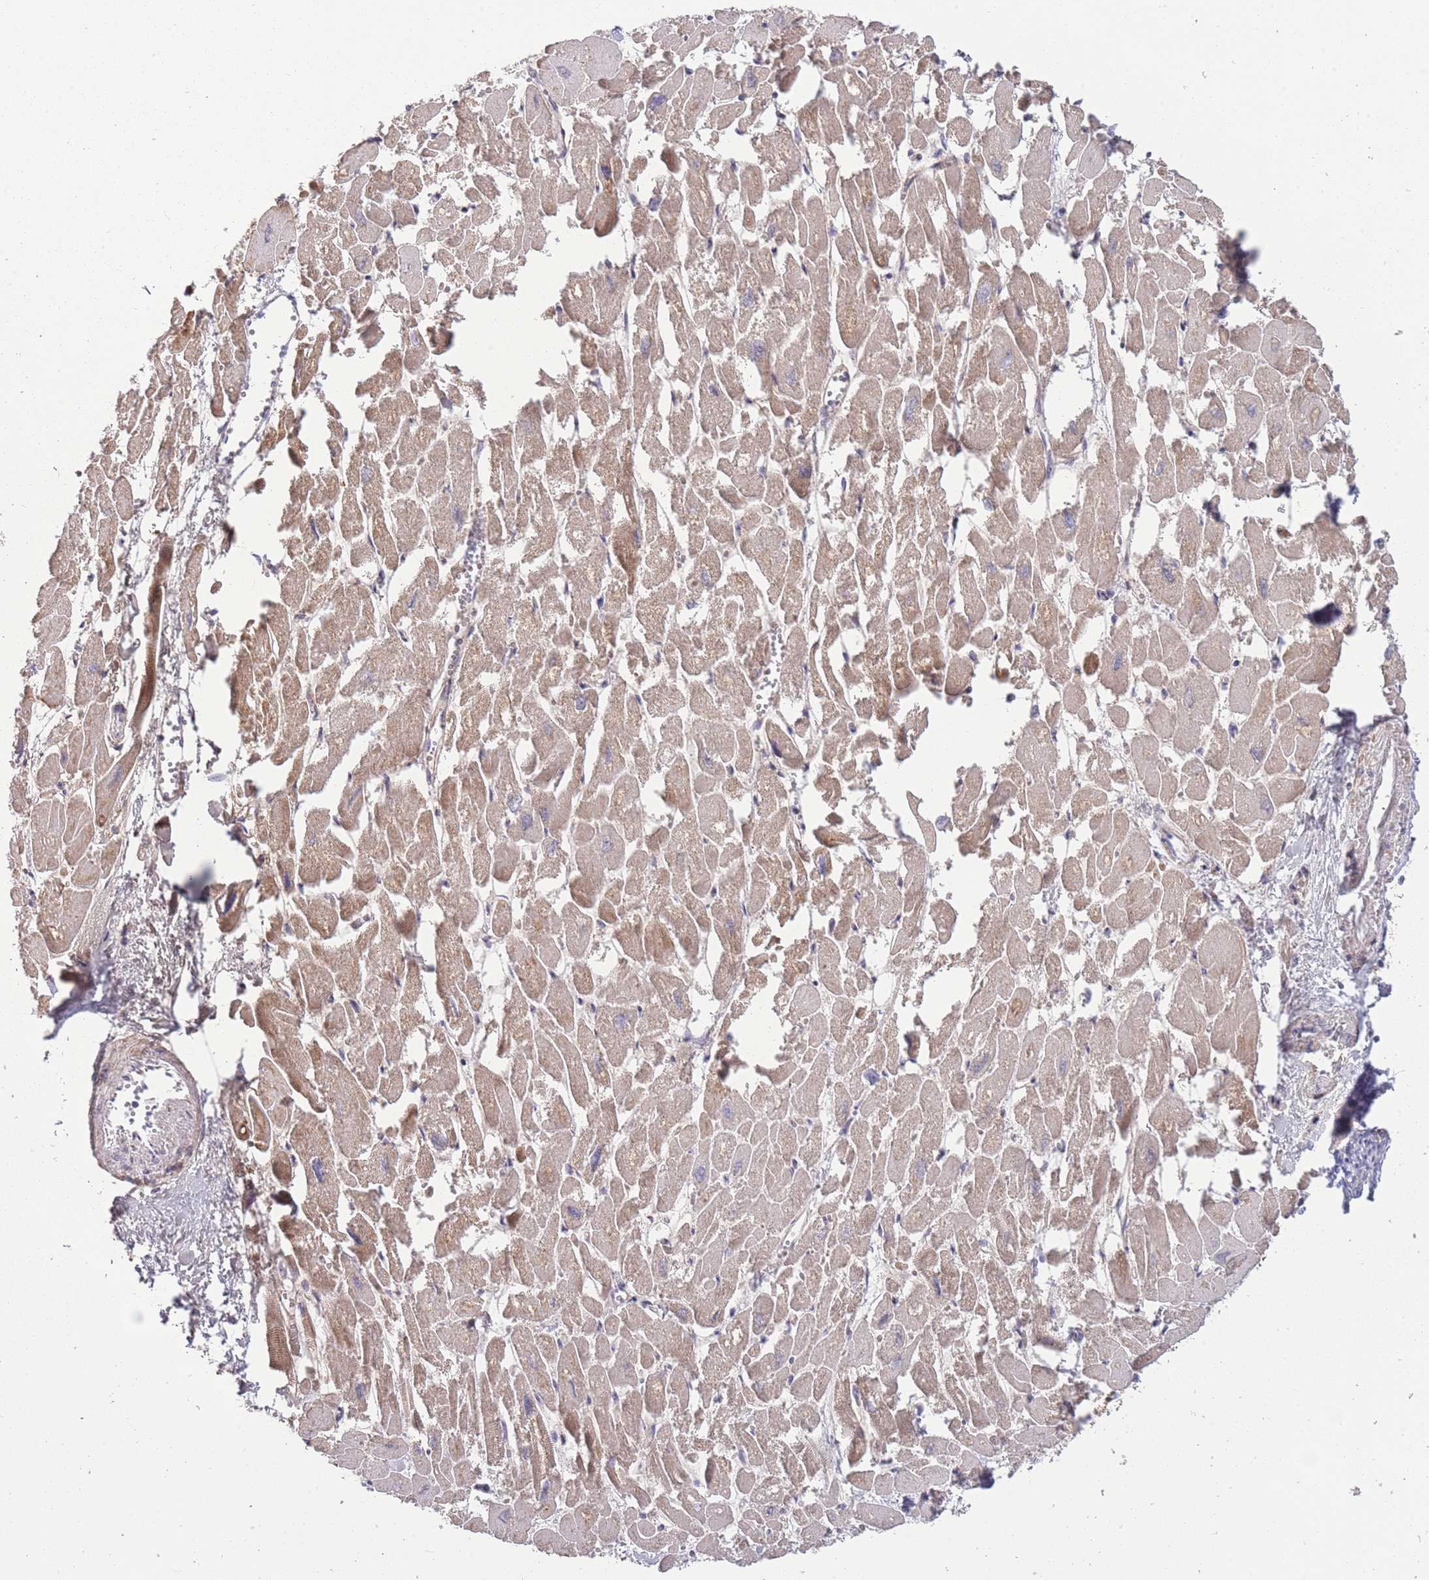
{"staining": {"intensity": "moderate", "quantity": ">75%", "location": "cytoplasmic/membranous"}, "tissue": "heart muscle", "cell_type": "Cardiomyocytes", "image_type": "normal", "snomed": [{"axis": "morphology", "description": "Normal tissue, NOS"}, {"axis": "topography", "description": "Heart"}], "caption": "Brown immunohistochemical staining in benign human heart muscle demonstrates moderate cytoplasmic/membranous expression in approximately >75% of cardiomyocytes.", "gene": "ZBTB24", "patient": {"sex": "male", "age": 54}}